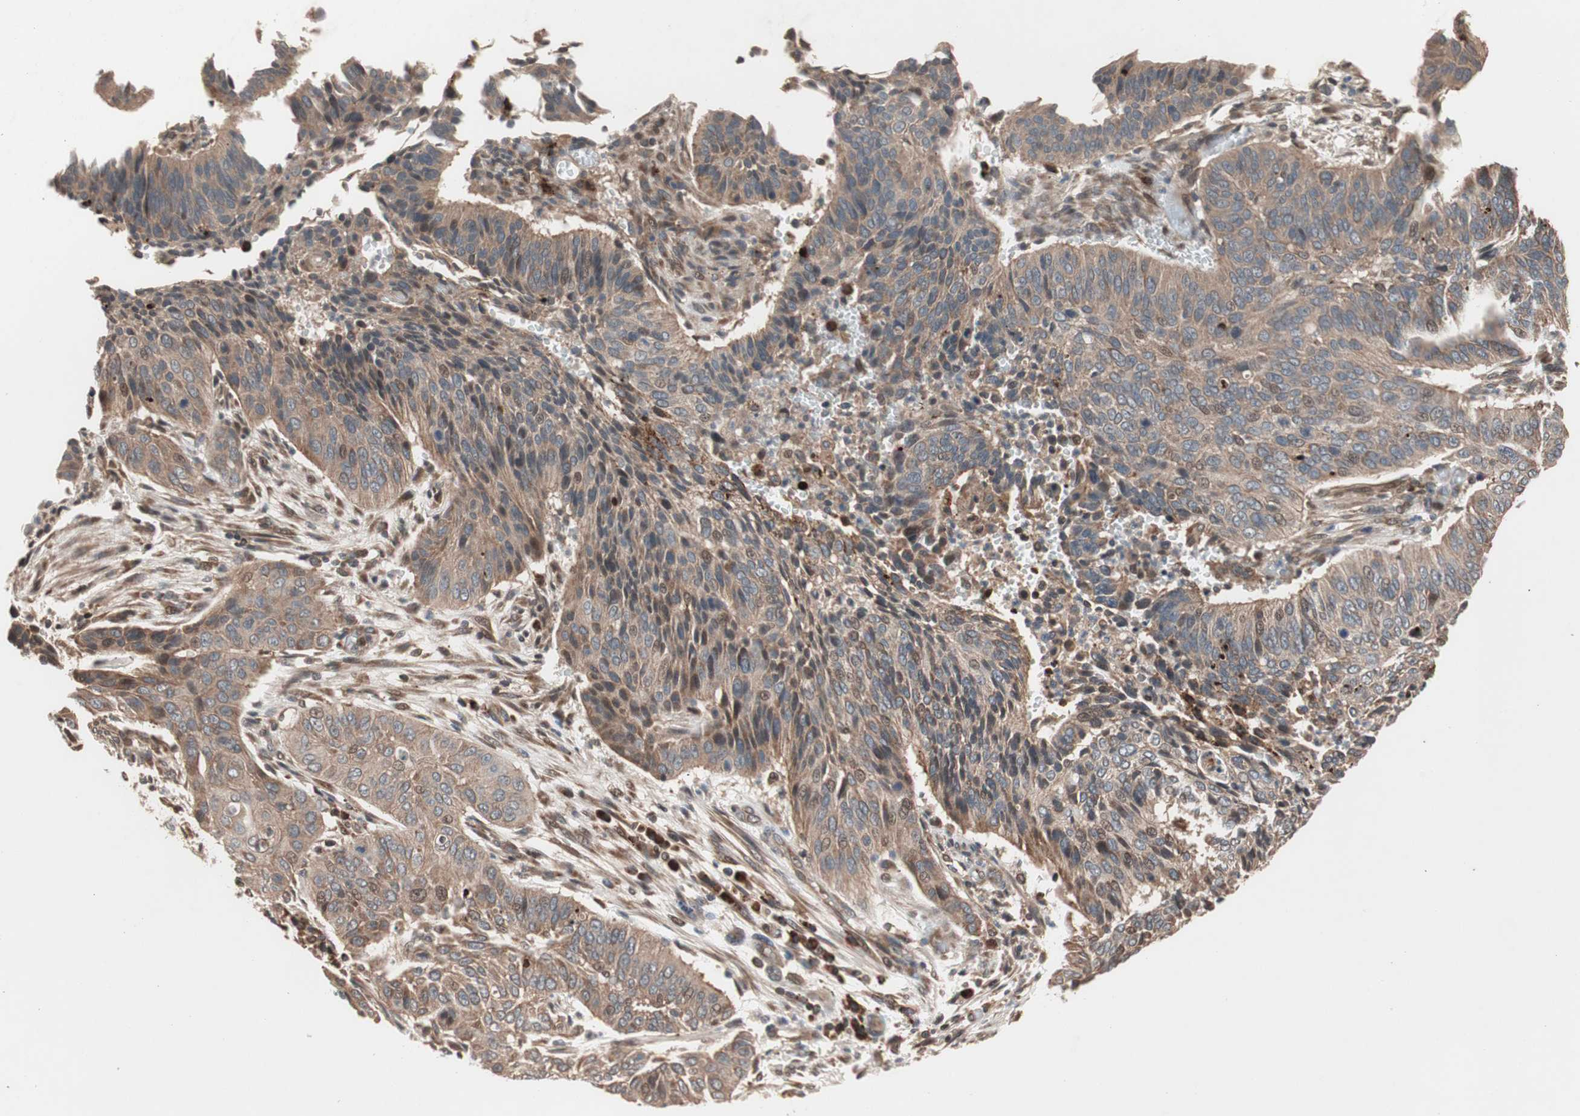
{"staining": {"intensity": "moderate", "quantity": ">75%", "location": "cytoplasmic/membranous,nuclear"}, "tissue": "cervical cancer", "cell_type": "Tumor cells", "image_type": "cancer", "snomed": [{"axis": "morphology", "description": "Squamous cell carcinoma, NOS"}, {"axis": "topography", "description": "Cervix"}], "caption": "IHC (DAB (3,3'-diaminobenzidine)) staining of squamous cell carcinoma (cervical) shows moderate cytoplasmic/membranous and nuclear protein staining in about >75% of tumor cells.", "gene": "NF2", "patient": {"sex": "female", "age": 39}}